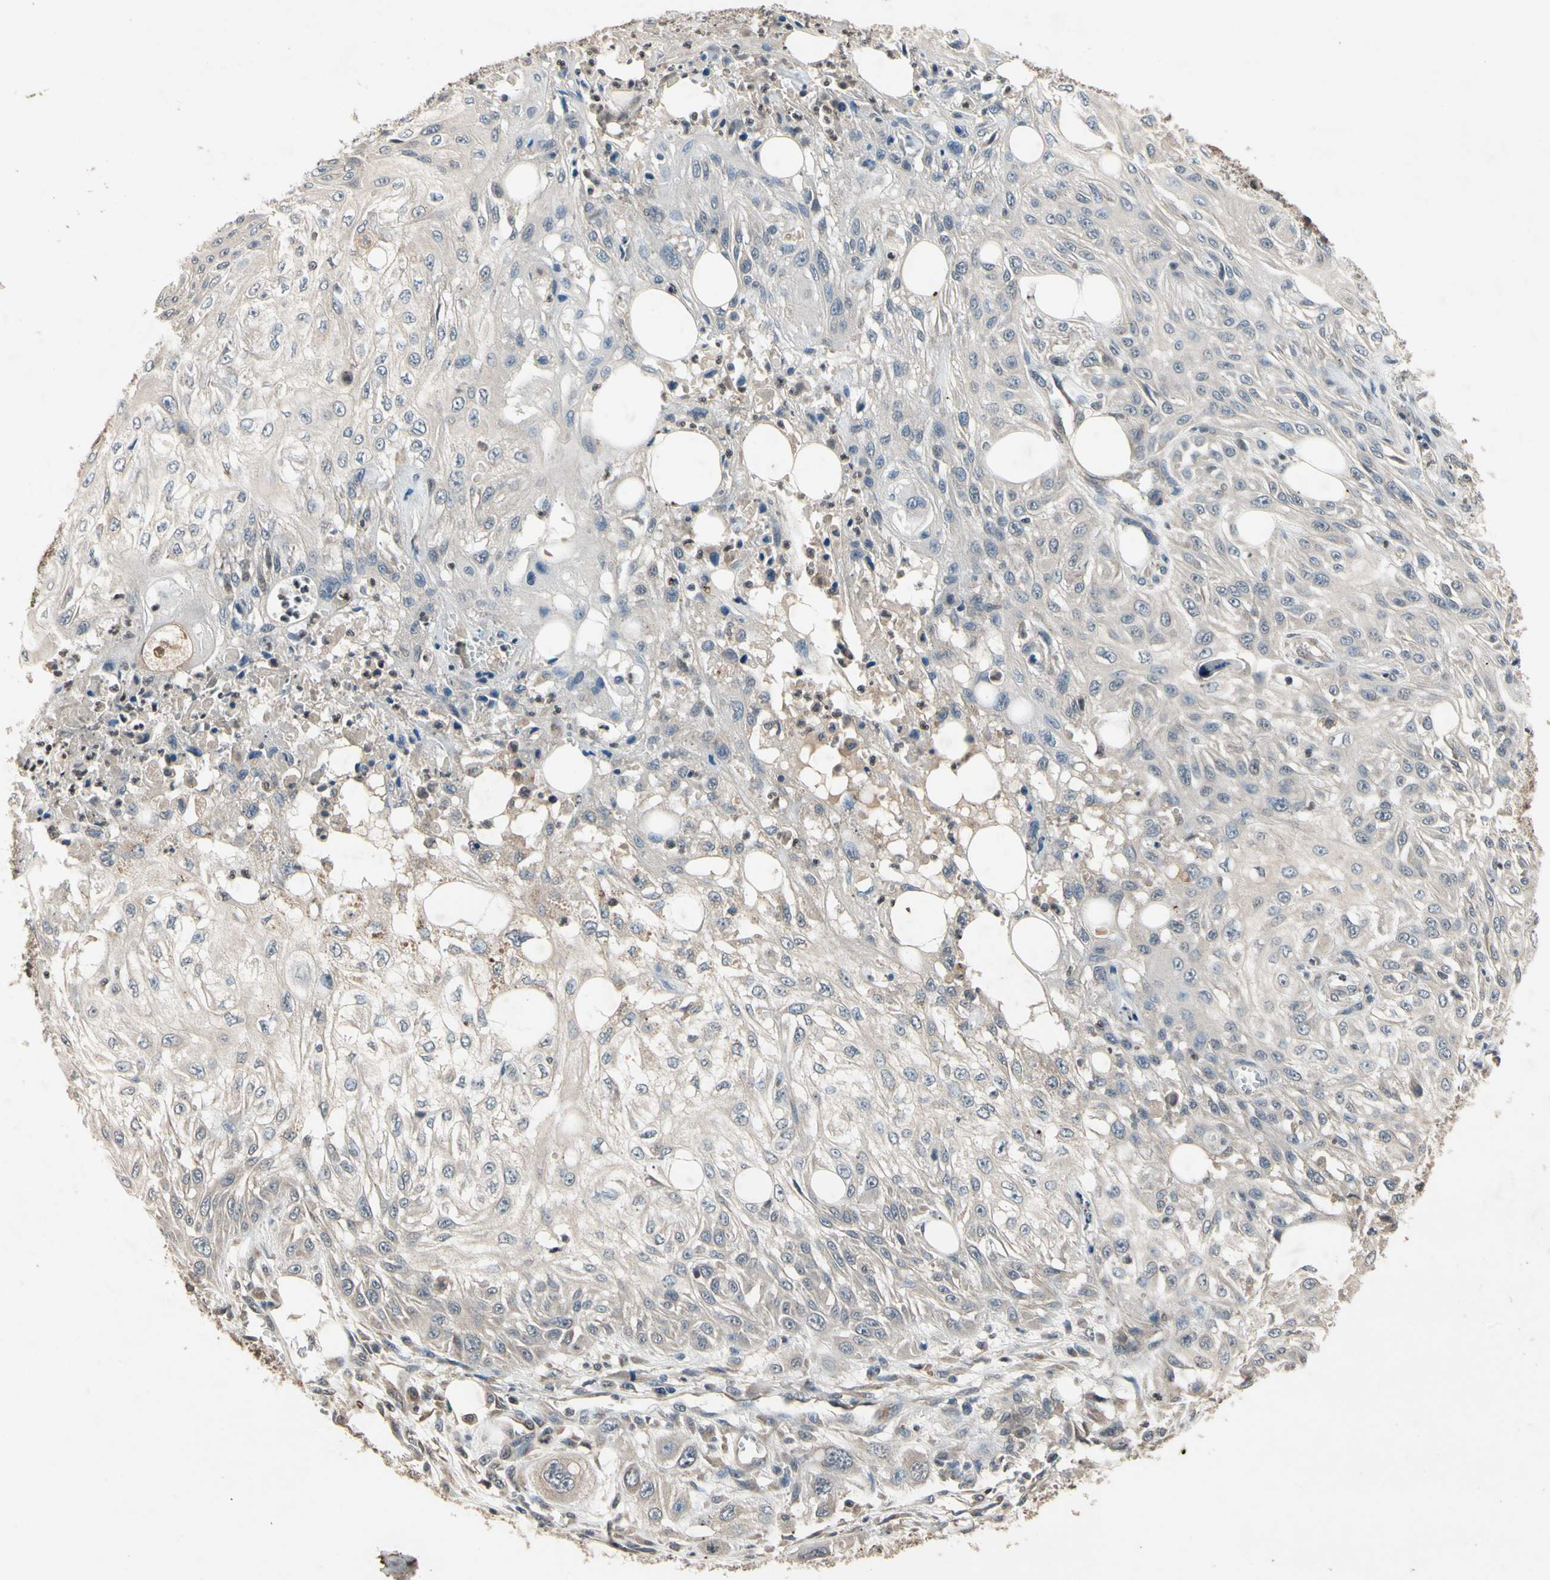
{"staining": {"intensity": "weak", "quantity": "<25%", "location": "cytoplasmic/membranous"}, "tissue": "skin cancer", "cell_type": "Tumor cells", "image_type": "cancer", "snomed": [{"axis": "morphology", "description": "Squamous cell carcinoma, NOS"}, {"axis": "topography", "description": "Skin"}], "caption": "A micrograph of human skin cancer (squamous cell carcinoma) is negative for staining in tumor cells. Brightfield microscopy of IHC stained with DAB (3,3'-diaminobenzidine) (brown) and hematoxylin (blue), captured at high magnification.", "gene": "DPY19L3", "patient": {"sex": "male", "age": 75}}